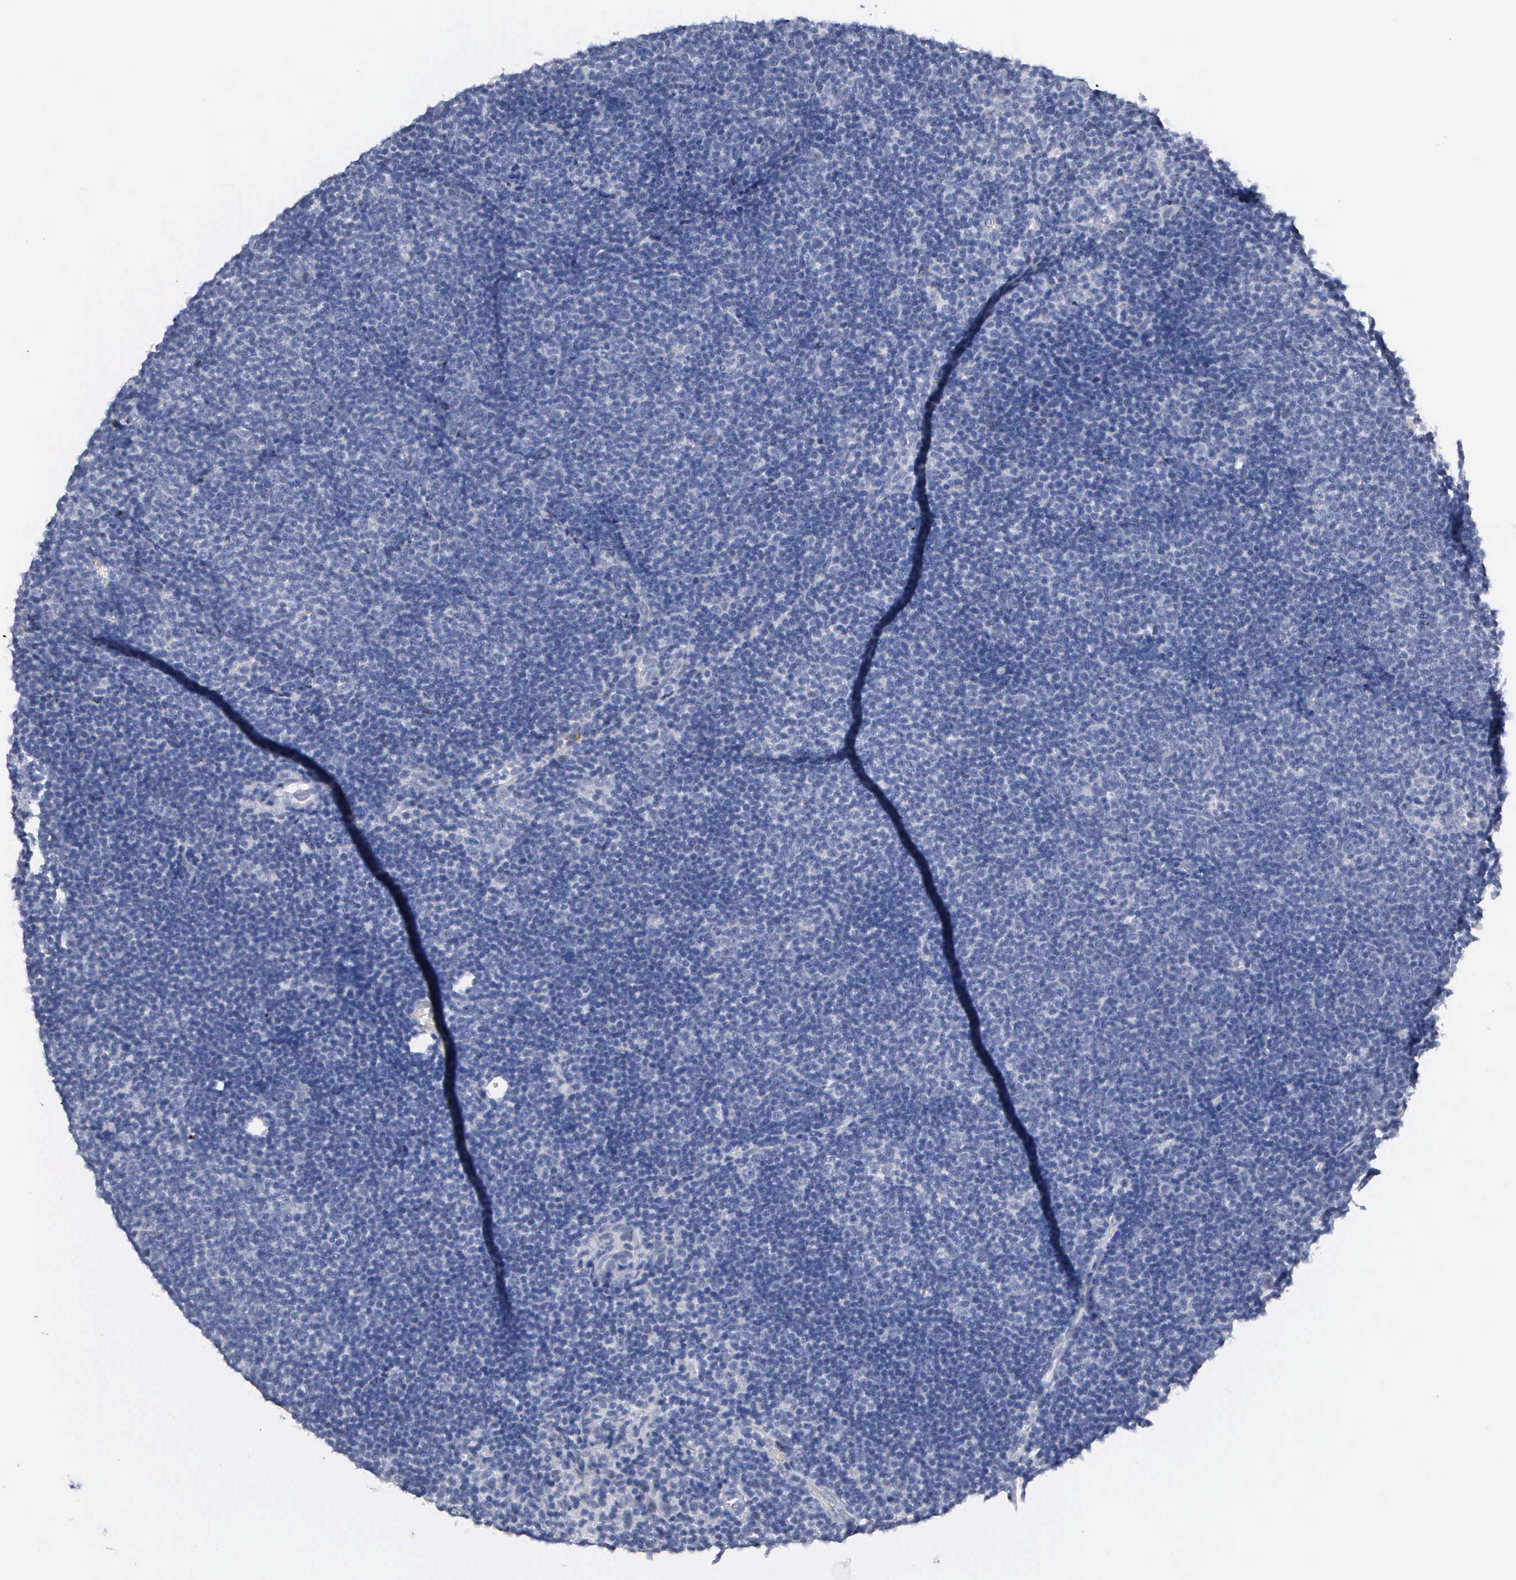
{"staining": {"intensity": "negative", "quantity": "none", "location": "none"}, "tissue": "lymphoma", "cell_type": "Tumor cells", "image_type": "cancer", "snomed": [{"axis": "morphology", "description": "Malignant lymphoma, non-Hodgkin's type, Low grade"}, {"axis": "topography", "description": "Lymph node"}], "caption": "Malignant lymphoma, non-Hodgkin's type (low-grade) was stained to show a protein in brown. There is no significant expression in tumor cells. (Stains: DAB IHC with hematoxylin counter stain, Microscopy: brightfield microscopy at high magnification).", "gene": "ASPHD2", "patient": {"sex": "male", "age": 49}}